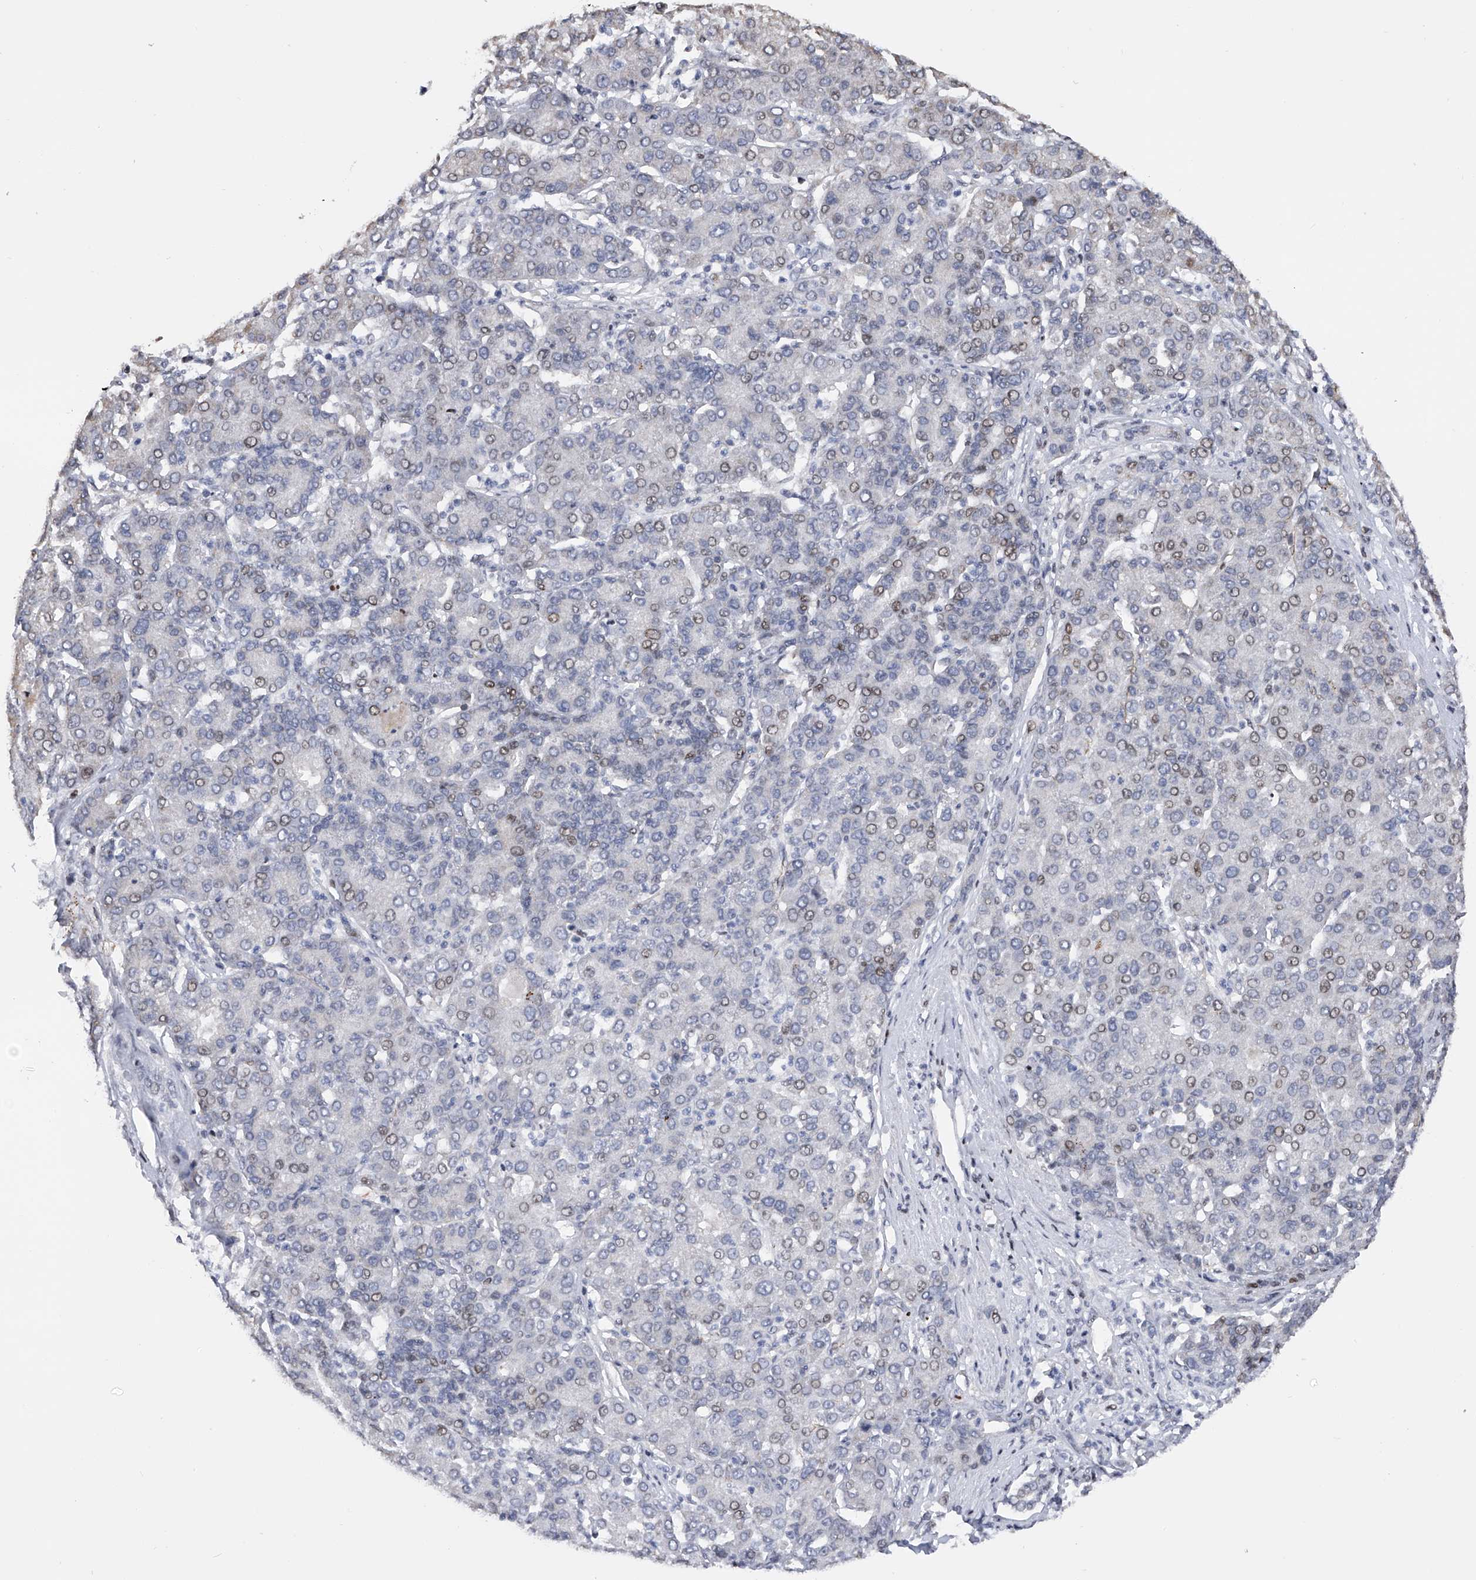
{"staining": {"intensity": "negative", "quantity": "none", "location": "none"}, "tissue": "liver cancer", "cell_type": "Tumor cells", "image_type": "cancer", "snomed": [{"axis": "morphology", "description": "Carcinoma, Hepatocellular, NOS"}, {"axis": "topography", "description": "Liver"}], "caption": "IHC histopathology image of liver cancer stained for a protein (brown), which reveals no staining in tumor cells. (DAB (3,3'-diaminobenzidine) immunohistochemistry visualized using brightfield microscopy, high magnification).", "gene": "RWDD2A", "patient": {"sex": "male", "age": 65}}